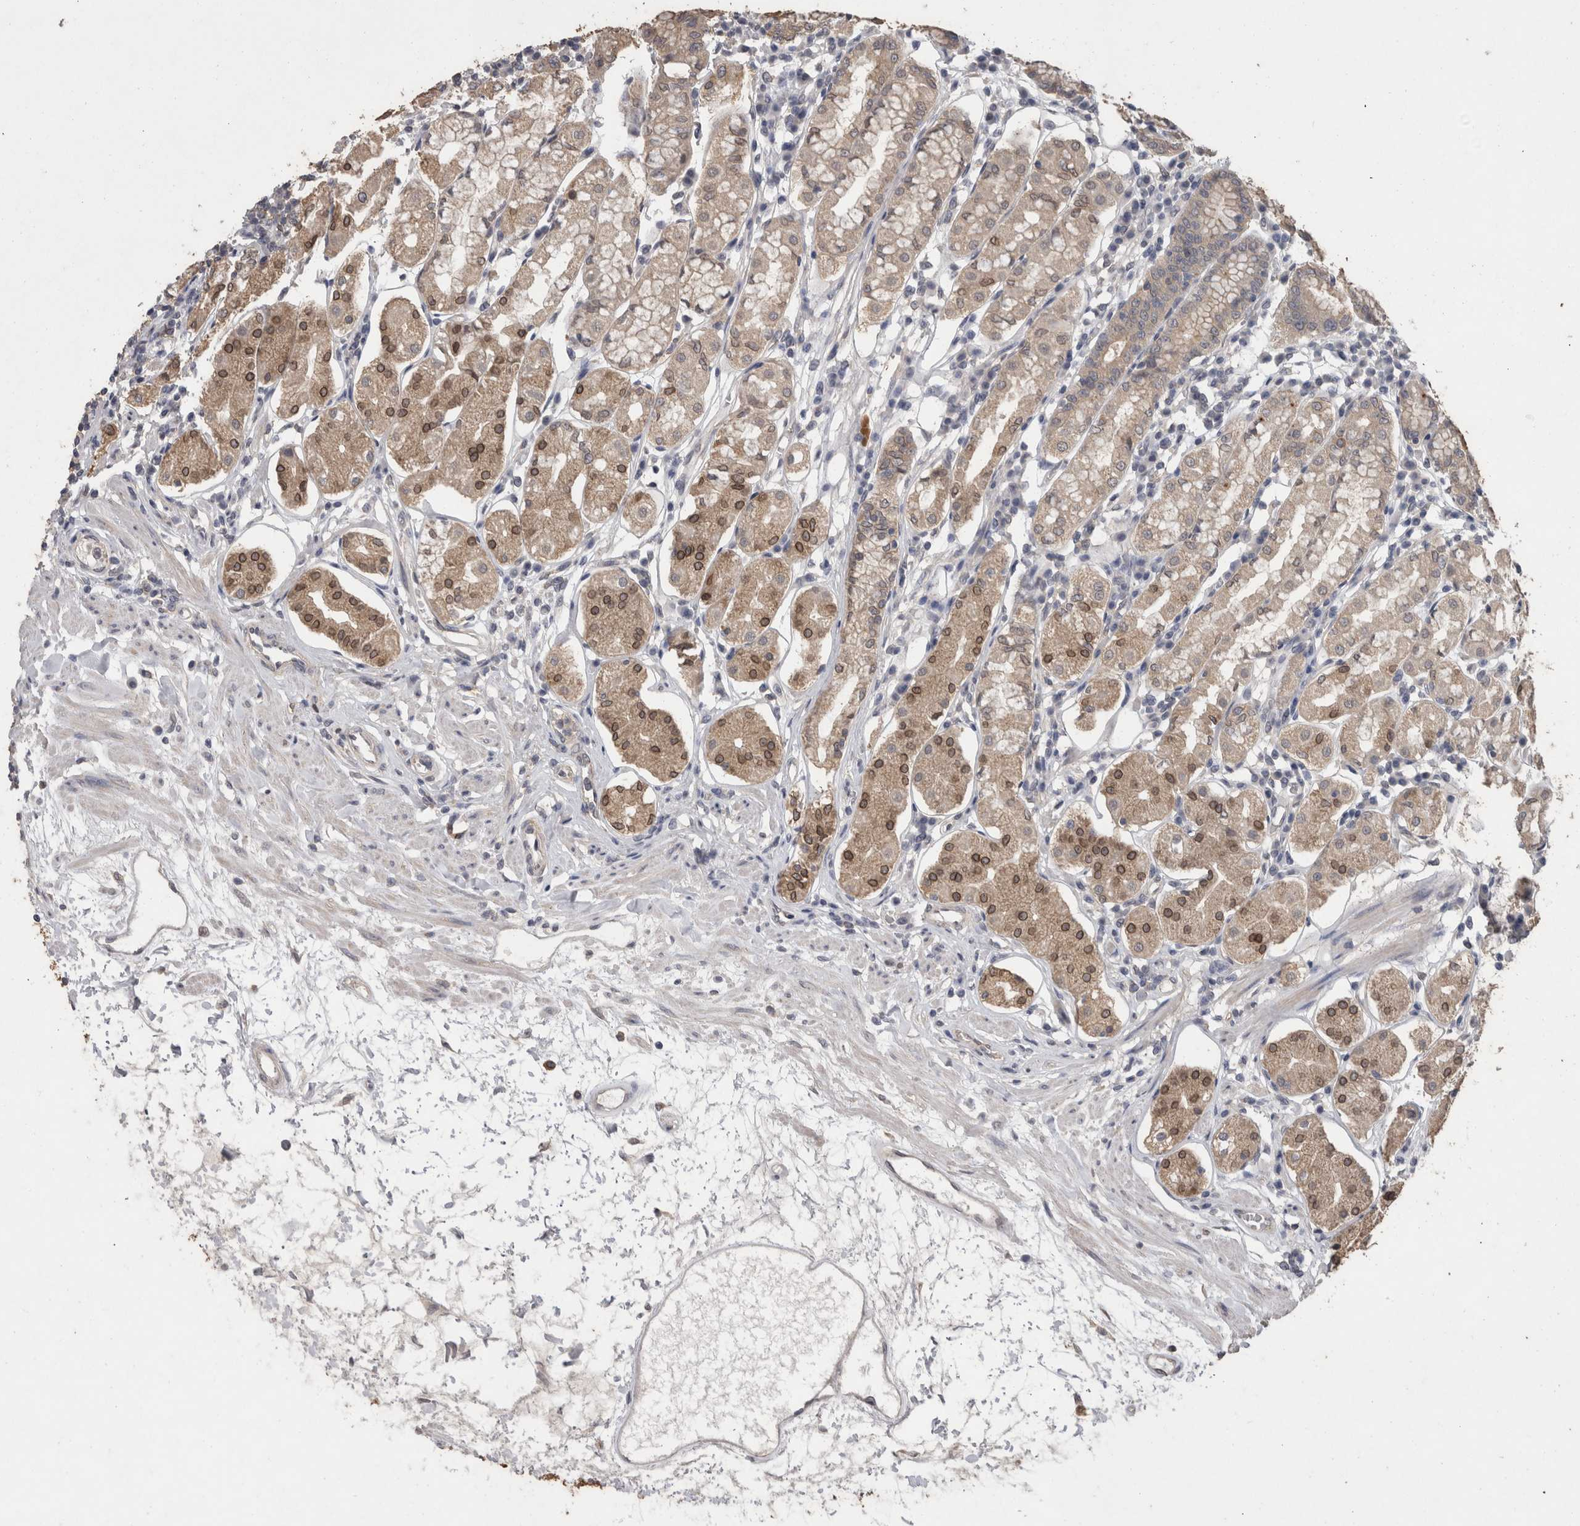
{"staining": {"intensity": "moderate", "quantity": ">75%", "location": "cytoplasmic/membranous,nuclear"}, "tissue": "stomach", "cell_type": "Glandular cells", "image_type": "normal", "snomed": [{"axis": "morphology", "description": "Normal tissue, NOS"}, {"axis": "topography", "description": "Stomach"}, {"axis": "topography", "description": "Stomach, lower"}], "caption": "This is an image of immunohistochemistry staining of normal stomach, which shows moderate positivity in the cytoplasmic/membranous,nuclear of glandular cells.", "gene": "FHOD3", "patient": {"sex": "female", "age": 56}}